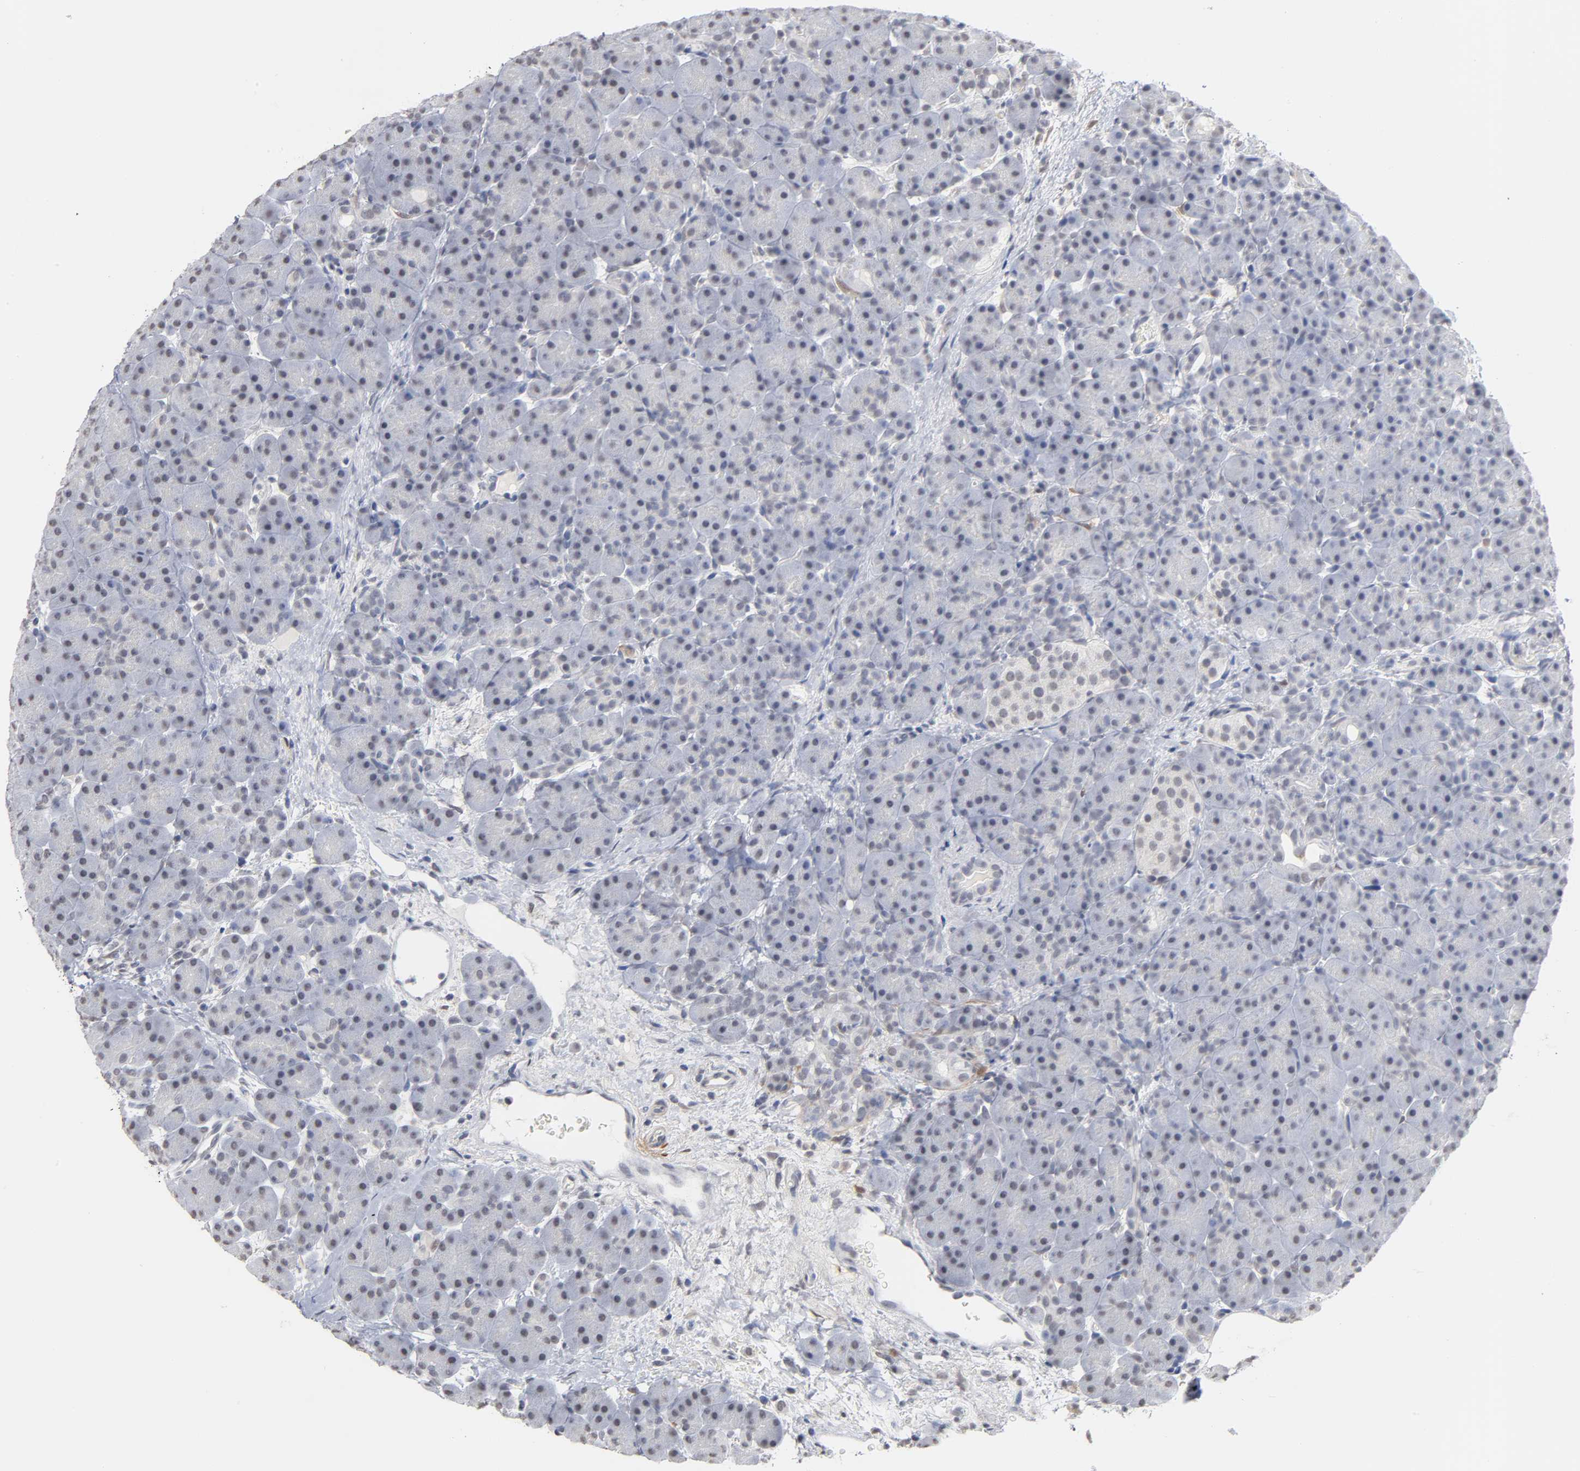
{"staining": {"intensity": "negative", "quantity": "none", "location": "none"}, "tissue": "pancreas", "cell_type": "Exocrine glandular cells", "image_type": "normal", "snomed": [{"axis": "morphology", "description": "Normal tissue, NOS"}, {"axis": "topography", "description": "Pancreas"}], "caption": "The photomicrograph displays no significant staining in exocrine glandular cells of pancreas. Brightfield microscopy of immunohistochemistry stained with DAB (brown) and hematoxylin (blue), captured at high magnification.", "gene": "CRABP2", "patient": {"sex": "male", "age": 66}}